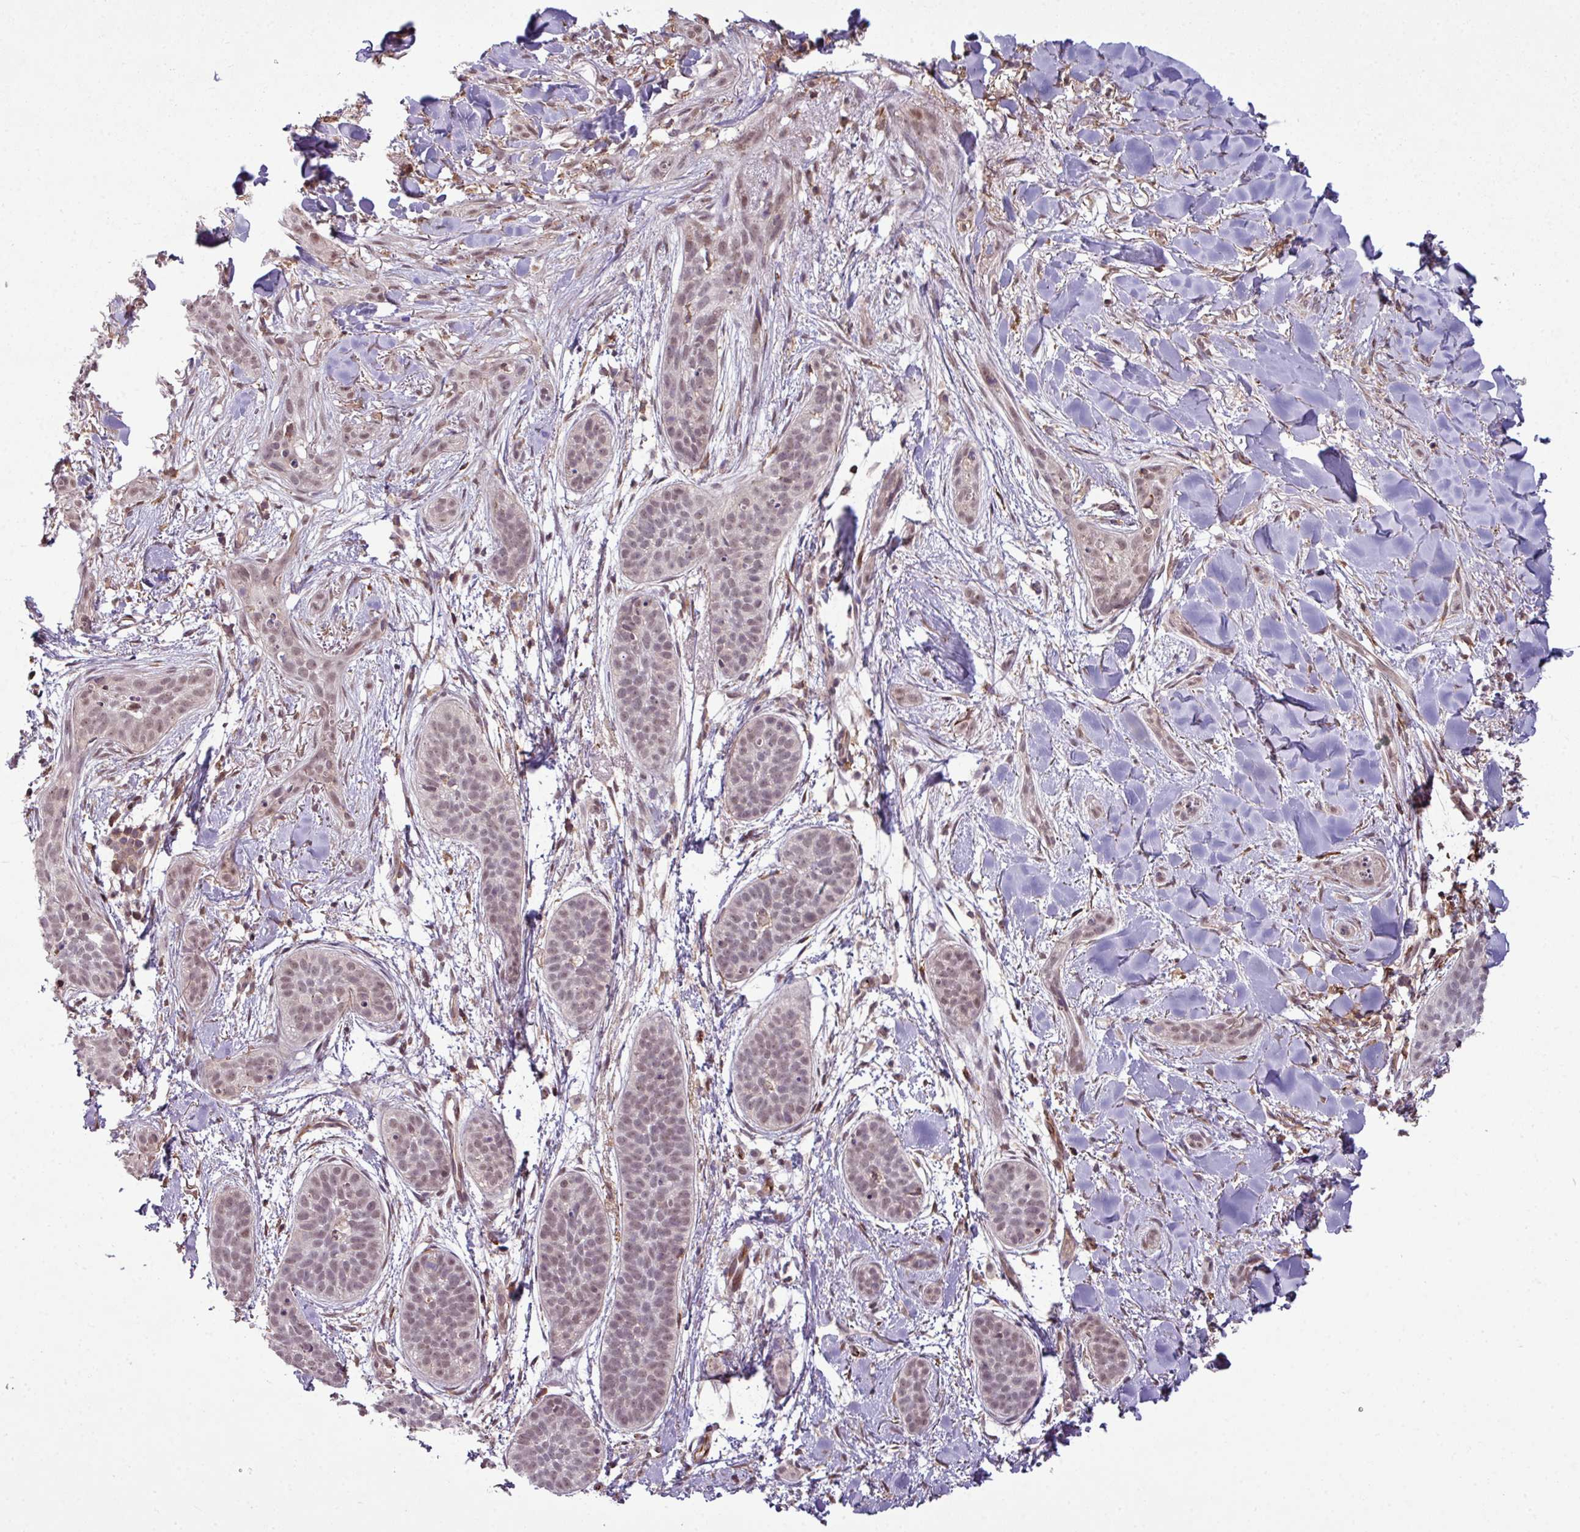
{"staining": {"intensity": "weak", "quantity": ">75%", "location": "nuclear"}, "tissue": "skin cancer", "cell_type": "Tumor cells", "image_type": "cancer", "snomed": [{"axis": "morphology", "description": "Basal cell carcinoma"}, {"axis": "topography", "description": "Skin"}], "caption": "A high-resolution histopathology image shows immunohistochemistry staining of skin basal cell carcinoma, which exhibits weak nuclear staining in about >75% of tumor cells. Nuclei are stained in blue.", "gene": "ZC2HC1C", "patient": {"sex": "male", "age": 52}}